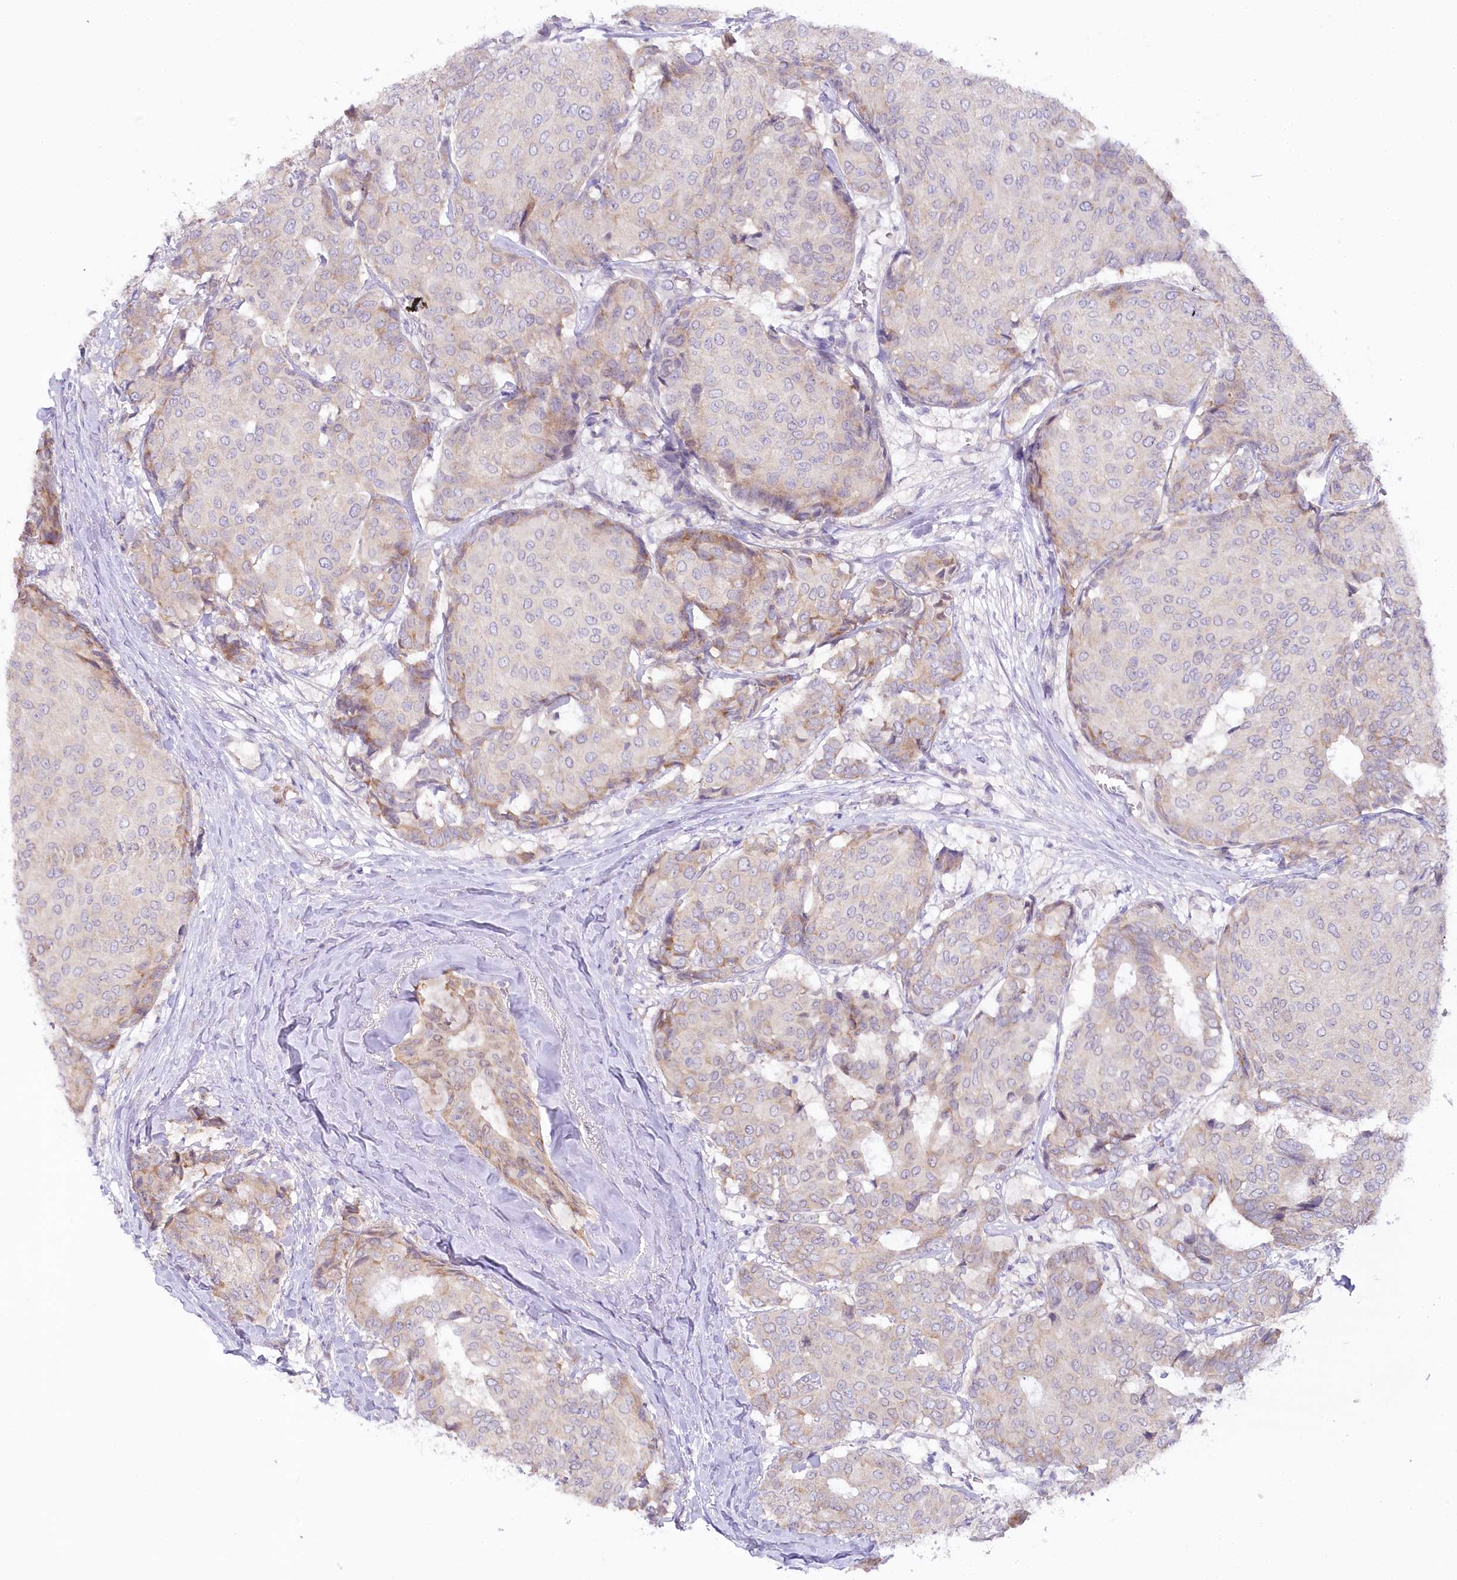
{"staining": {"intensity": "weak", "quantity": "<25%", "location": "cytoplasmic/membranous"}, "tissue": "breast cancer", "cell_type": "Tumor cells", "image_type": "cancer", "snomed": [{"axis": "morphology", "description": "Duct carcinoma"}, {"axis": "topography", "description": "Breast"}], "caption": "Immunohistochemical staining of human invasive ductal carcinoma (breast) shows no significant staining in tumor cells.", "gene": "MYOZ1", "patient": {"sex": "female", "age": 75}}